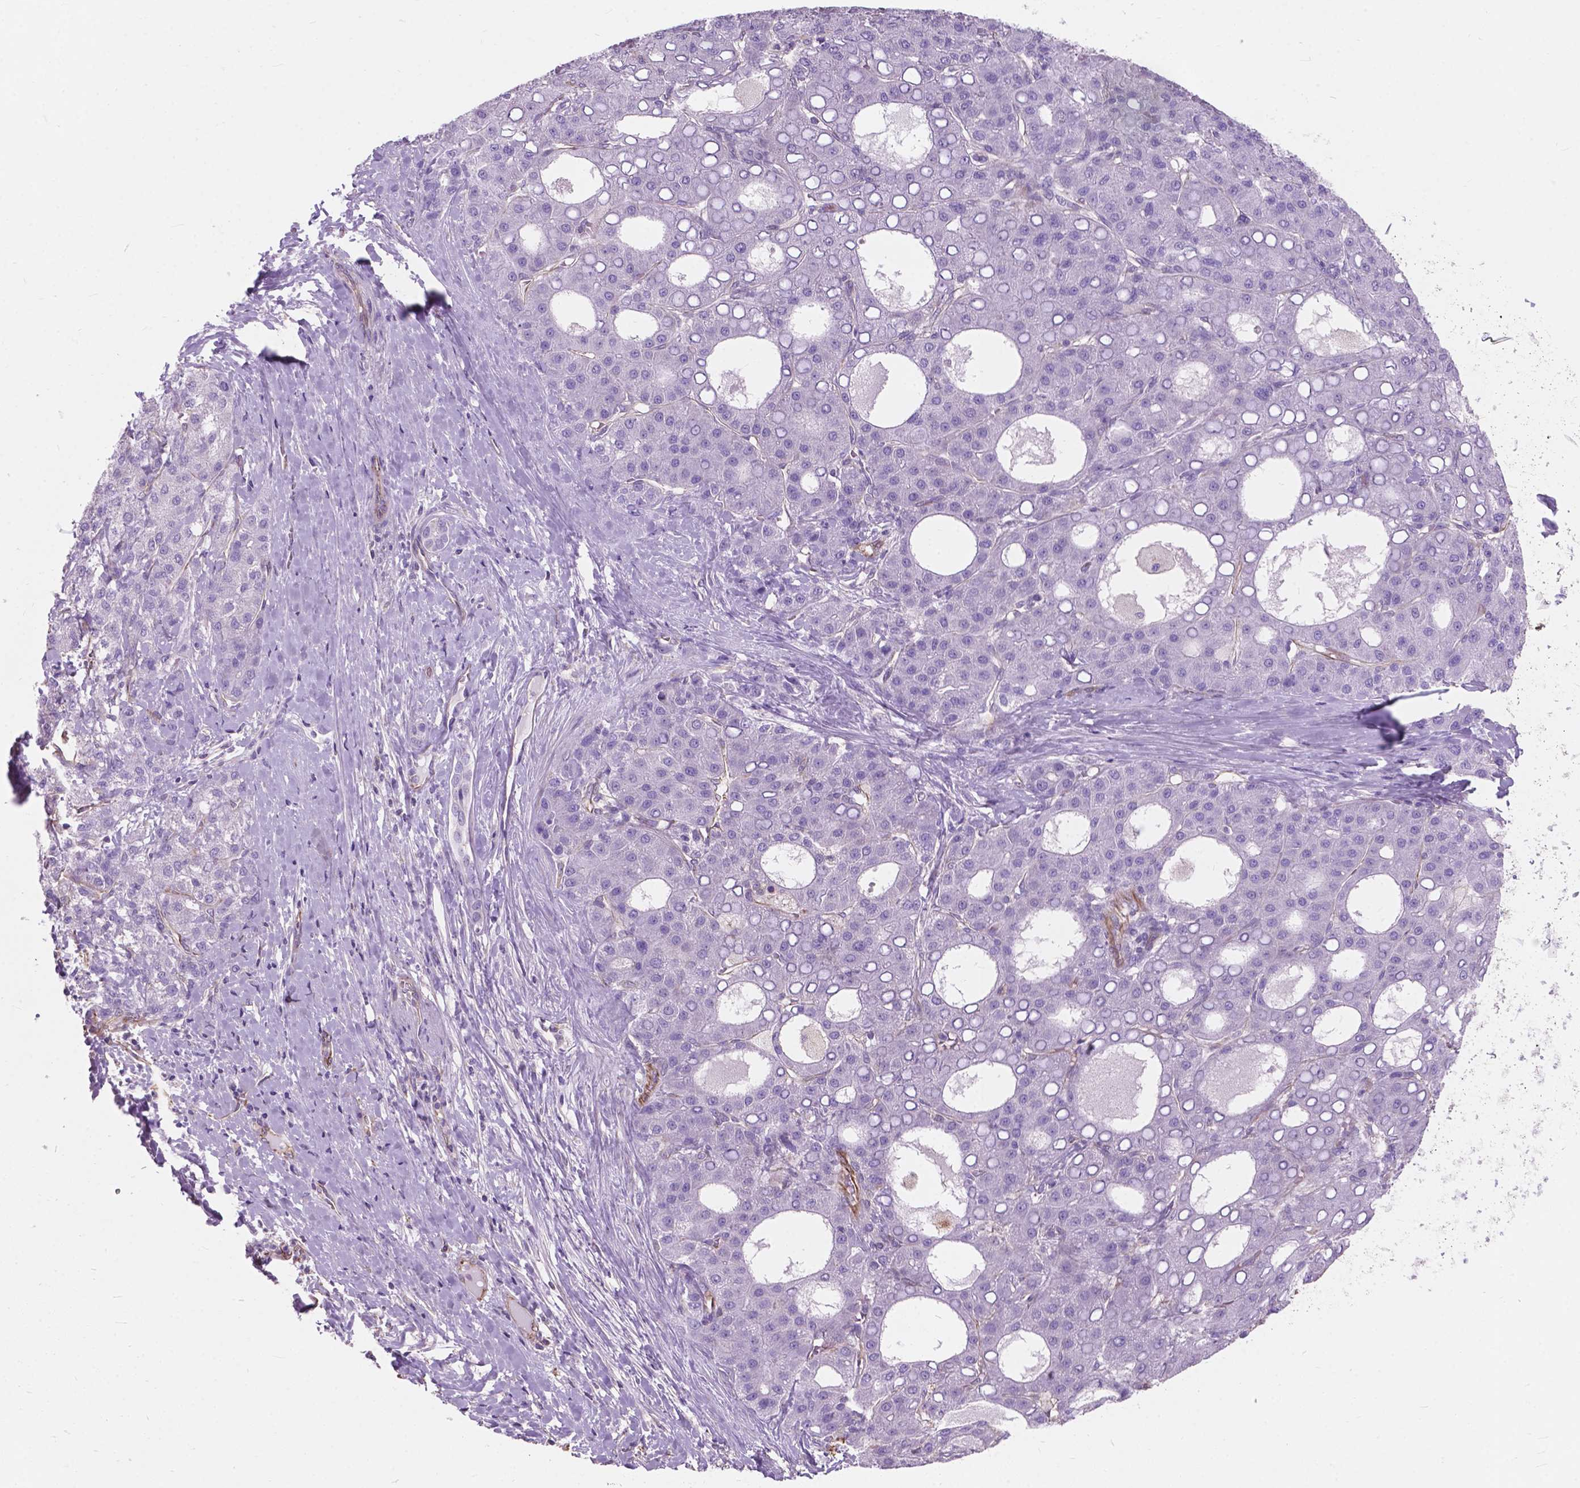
{"staining": {"intensity": "negative", "quantity": "none", "location": "none"}, "tissue": "liver cancer", "cell_type": "Tumor cells", "image_type": "cancer", "snomed": [{"axis": "morphology", "description": "Carcinoma, Hepatocellular, NOS"}, {"axis": "topography", "description": "Liver"}], "caption": "Immunohistochemistry image of neoplastic tissue: hepatocellular carcinoma (liver) stained with DAB (3,3'-diaminobenzidine) reveals no significant protein positivity in tumor cells.", "gene": "AMOT", "patient": {"sex": "male", "age": 65}}